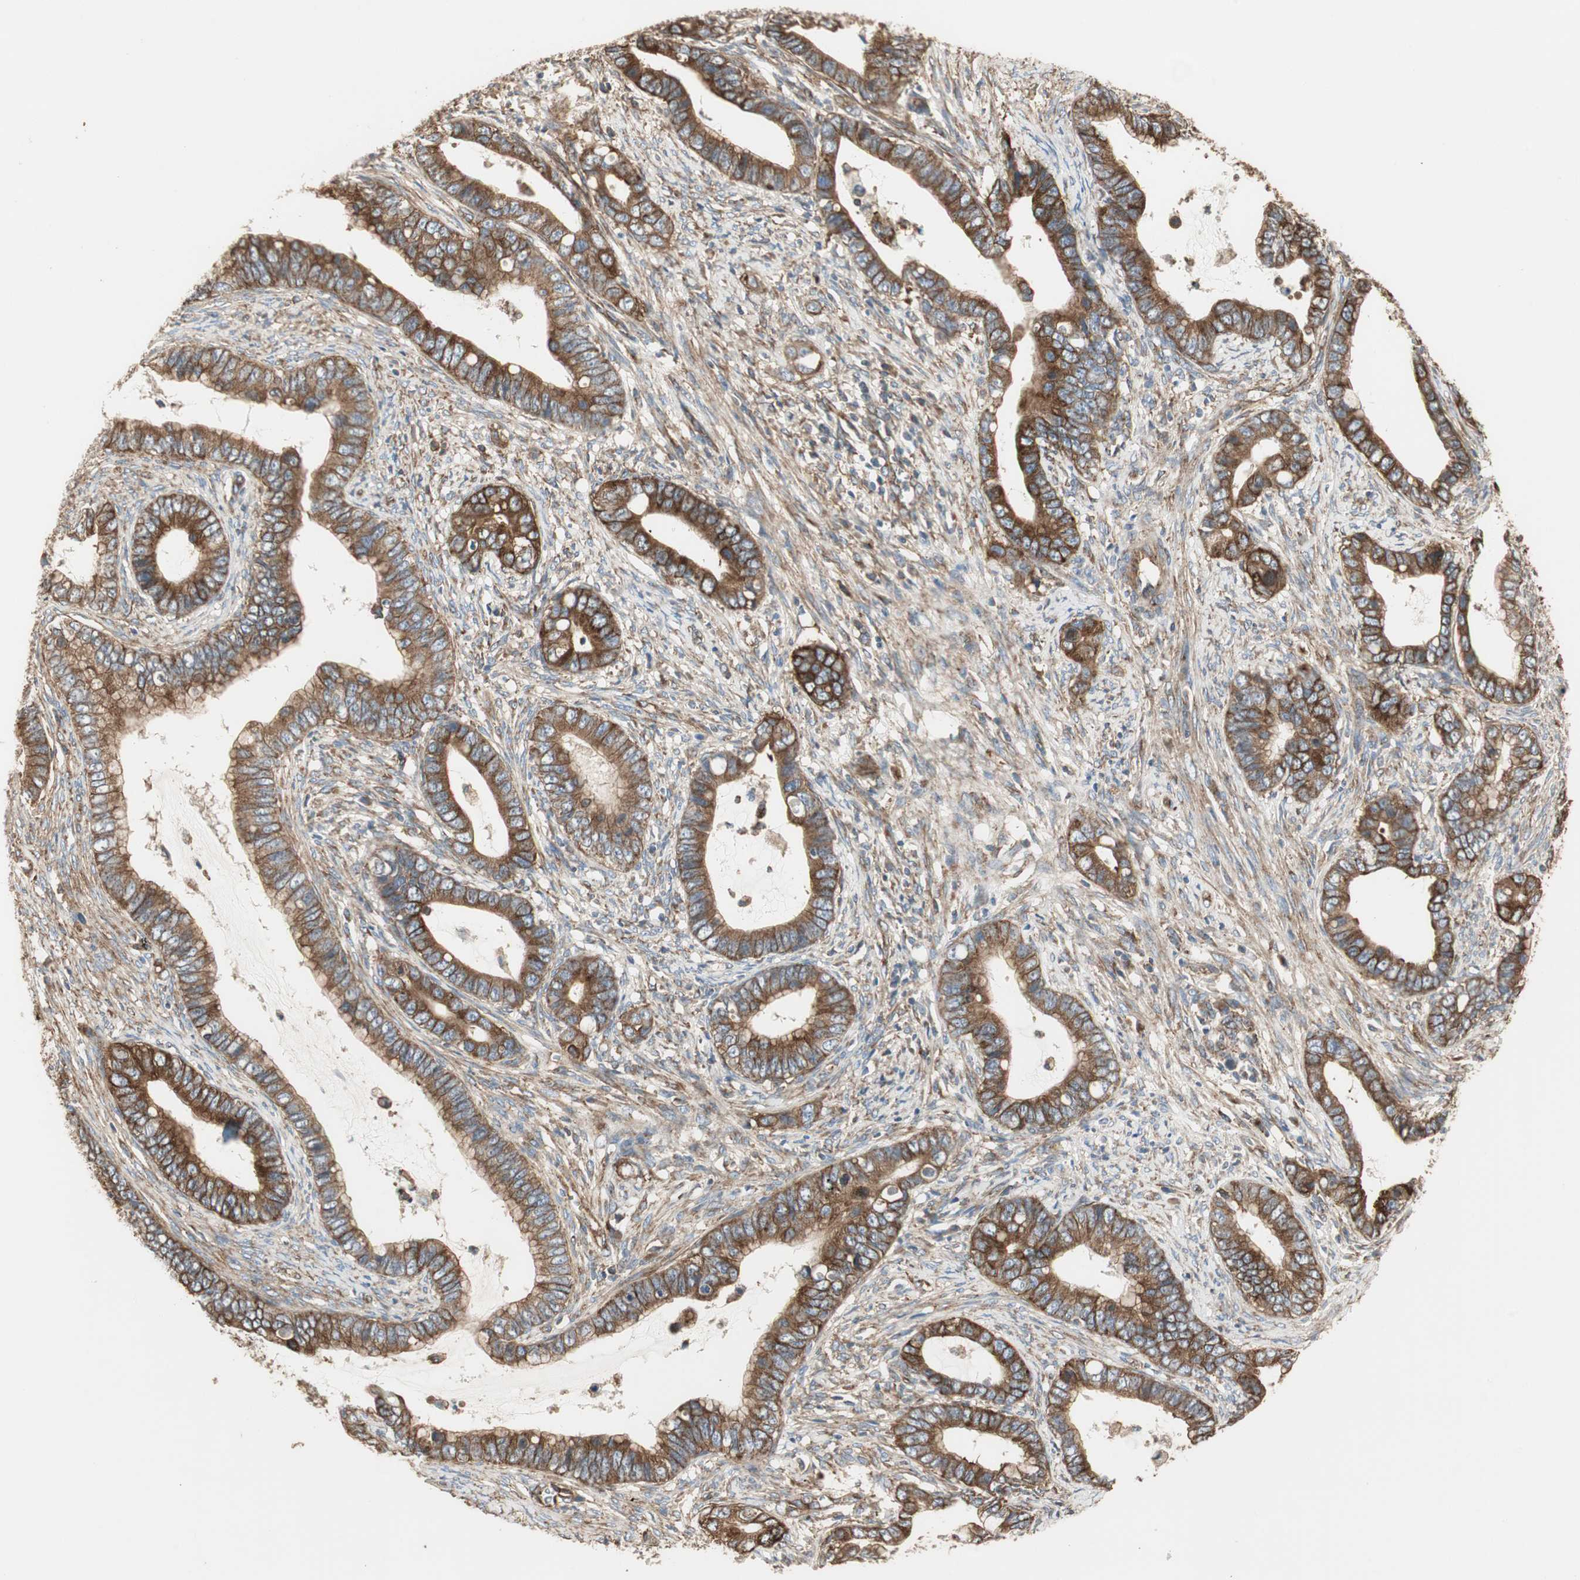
{"staining": {"intensity": "strong", "quantity": ">75%", "location": "cytoplasmic/membranous"}, "tissue": "cervical cancer", "cell_type": "Tumor cells", "image_type": "cancer", "snomed": [{"axis": "morphology", "description": "Adenocarcinoma, NOS"}, {"axis": "topography", "description": "Cervix"}], "caption": "Tumor cells exhibit high levels of strong cytoplasmic/membranous expression in approximately >75% of cells in adenocarcinoma (cervical).", "gene": "H6PD", "patient": {"sex": "female", "age": 44}}